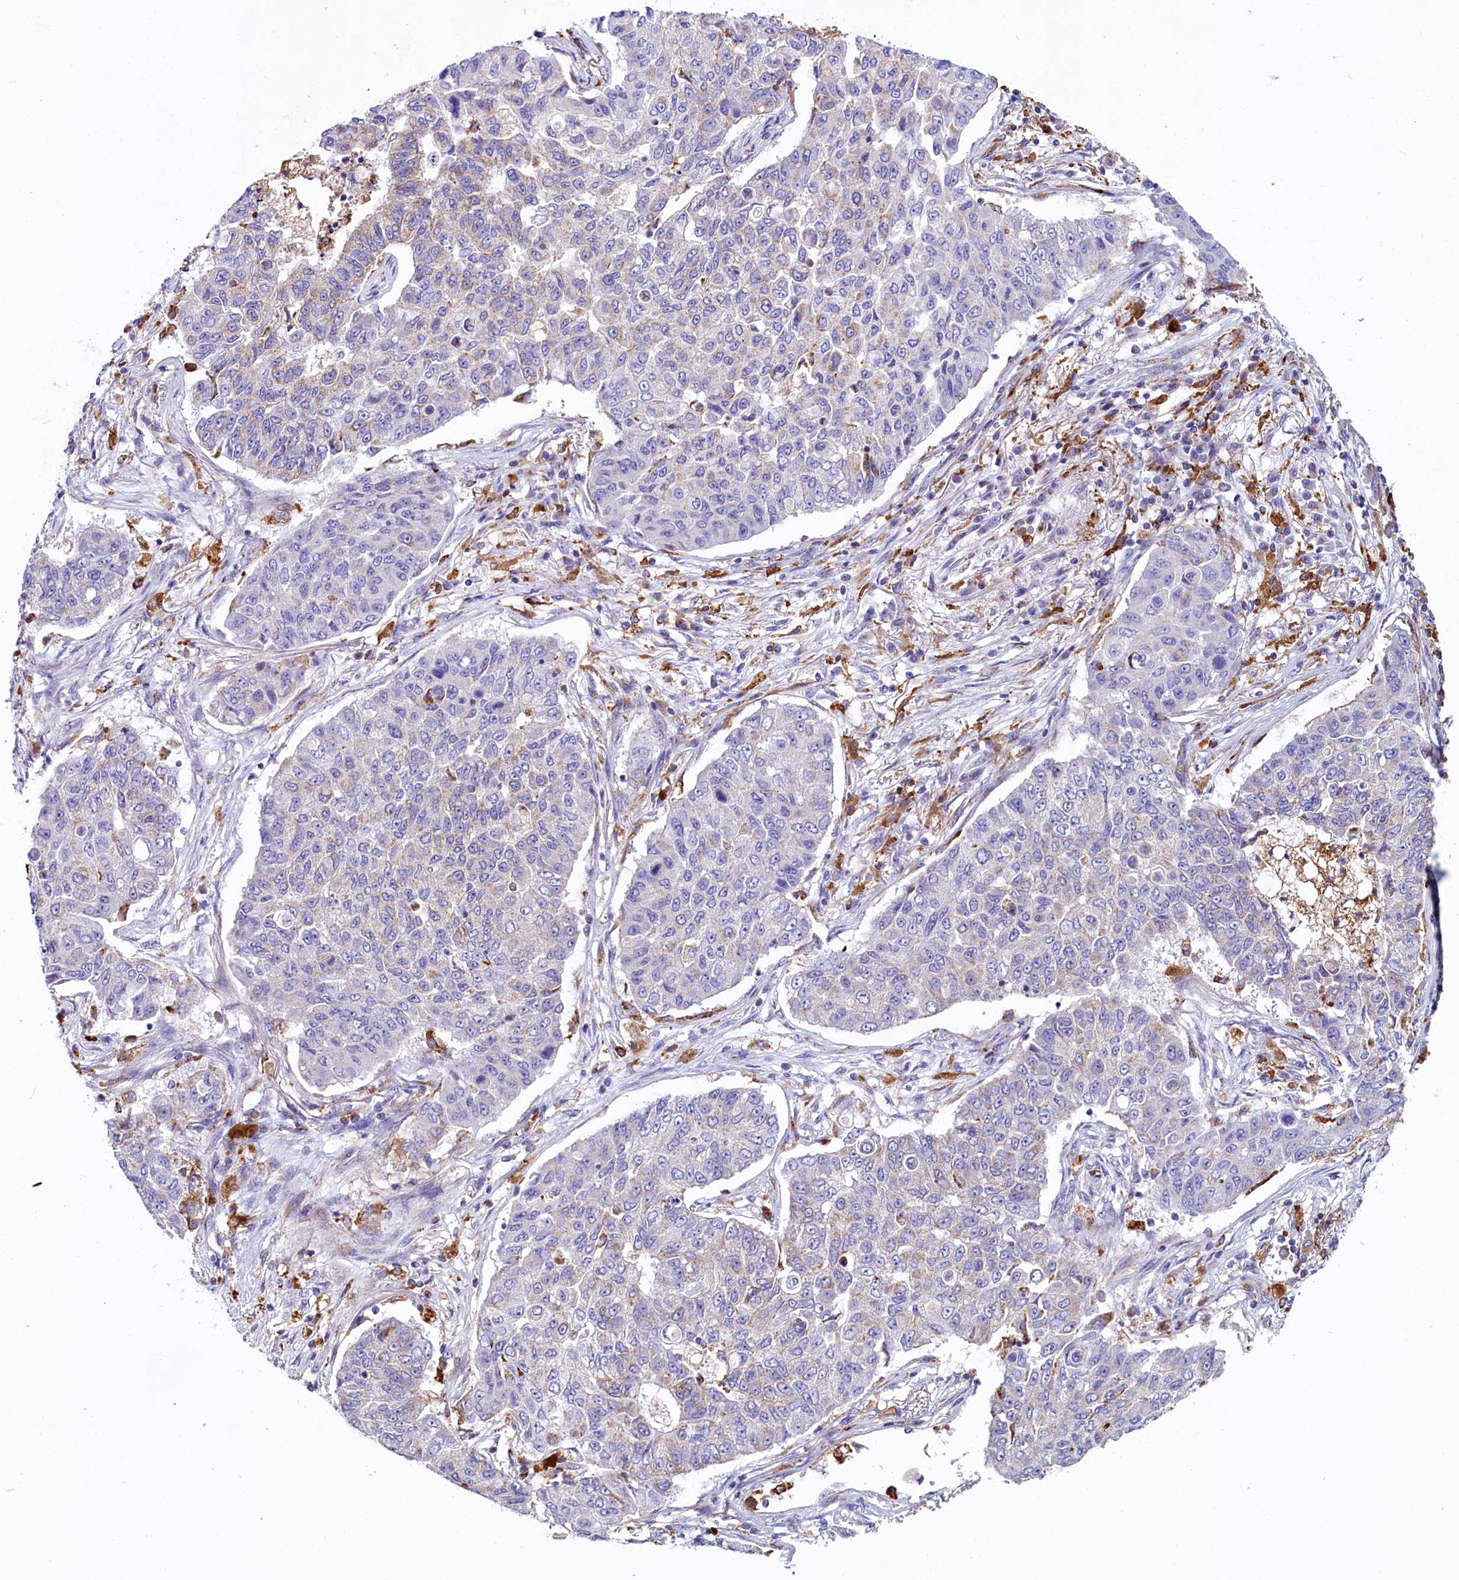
{"staining": {"intensity": "negative", "quantity": "none", "location": "none"}, "tissue": "lung cancer", "cell_type": "Tumor cells", "image_type": "cancer", "snomed": [{"axis": "morphology", "description": "Squamous cell carcinoma, NOS"}, {"axis": "topography", "description": "Lung"}], "caption": "Tumor cells show no significant protein expression in lung cancer.", "gene": "IL20RA", "patient": {"sex": "male", "age": 74}}